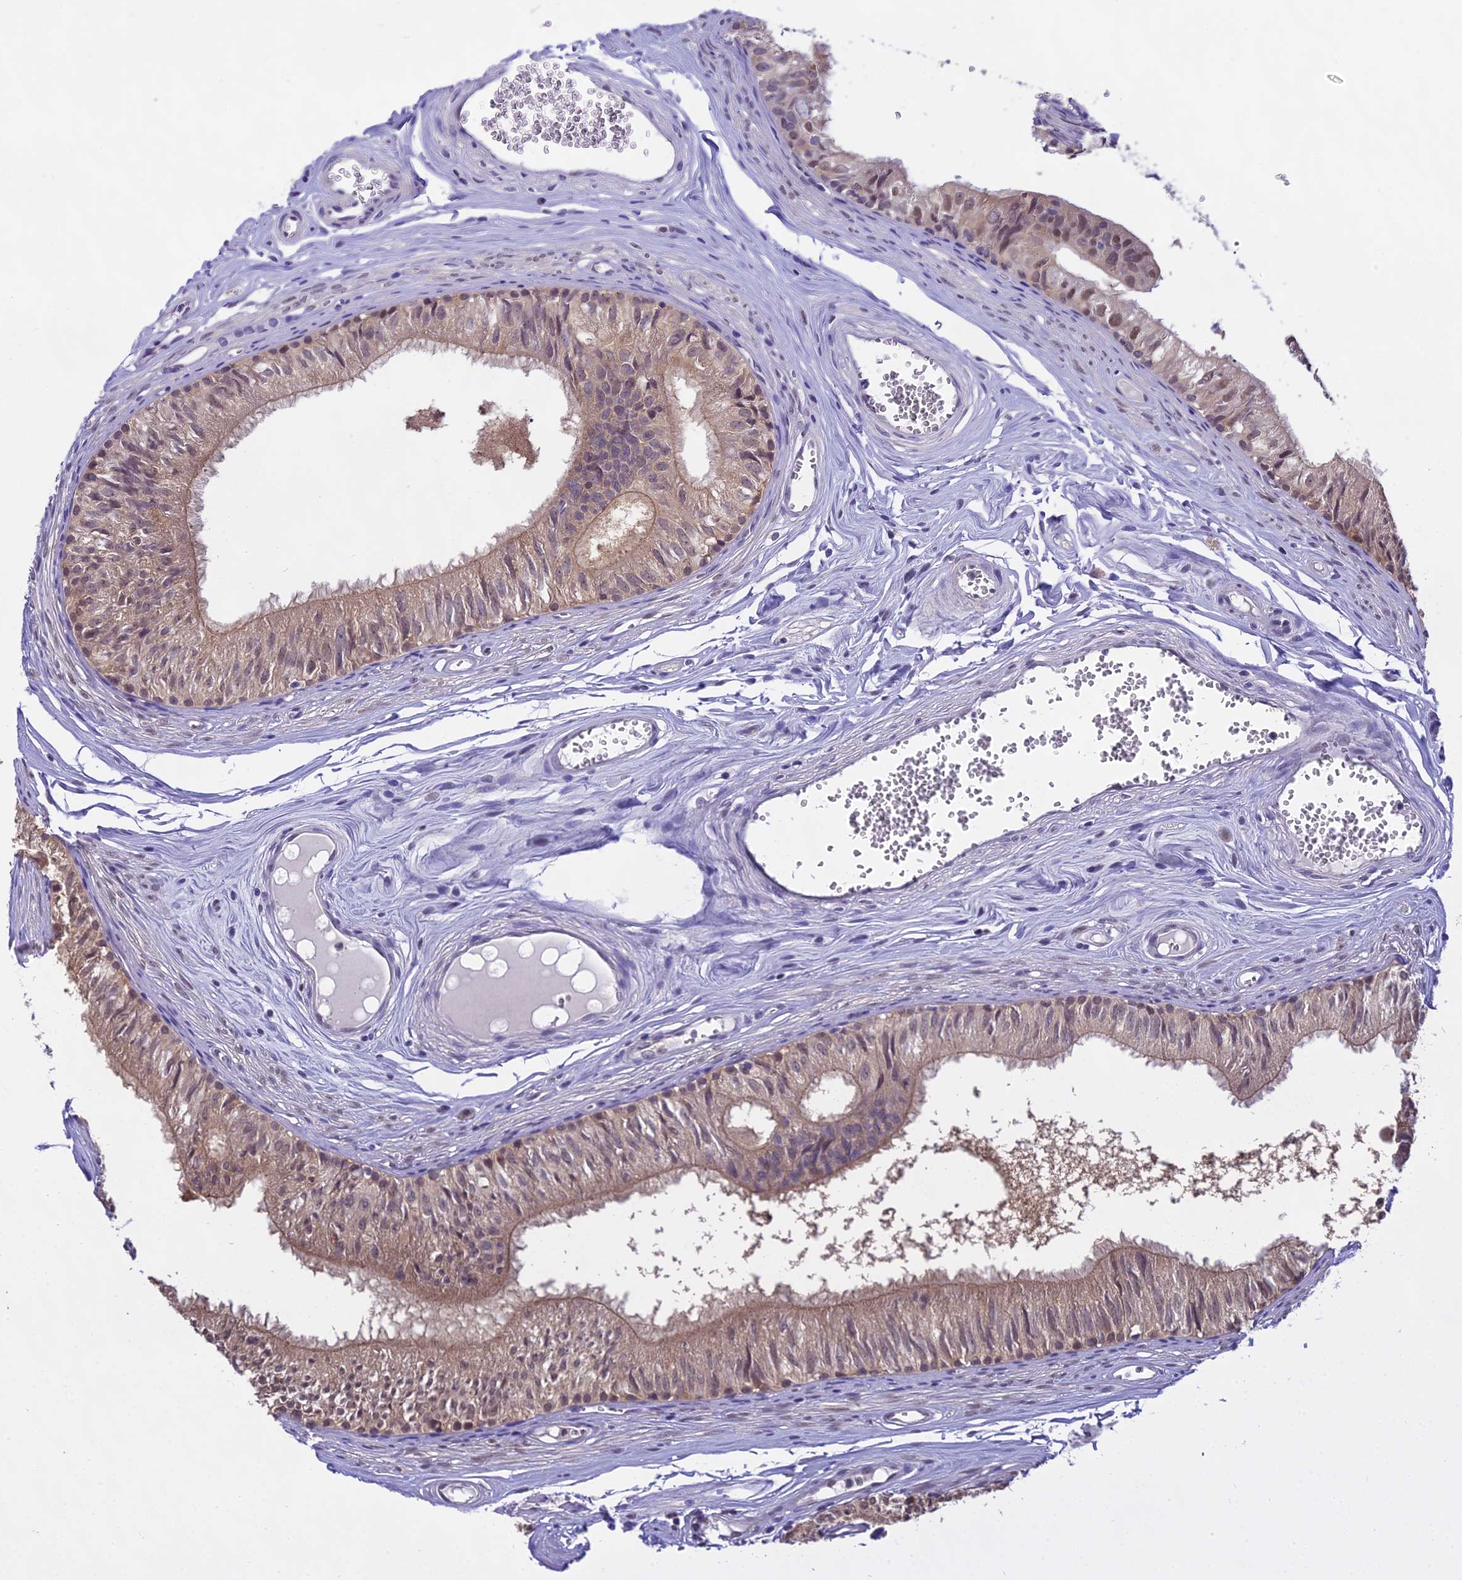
{"staining": {"intensity": "moderate", "quantity": ">75%", "location": "cytoplasmic/membranous,nuclear"}, "tissue": "epididymis", "cell_type": "Glandular cells", "image_type": "normal", "snomed": [{"axis": "morphology", "description": "Normal tissue, NOS"}, {"axis": "topography", "description": "Epididymis"}], "caption": "High-power microscopy captured an immunohistochemistry histopathology image of normal epididymis, revealing moderate cytoplasmic/membranous,nuclear positivity in about >75% of glandular cells.", "gene": "MAT2A", "patient": {"sex": "male", "age": 36}}